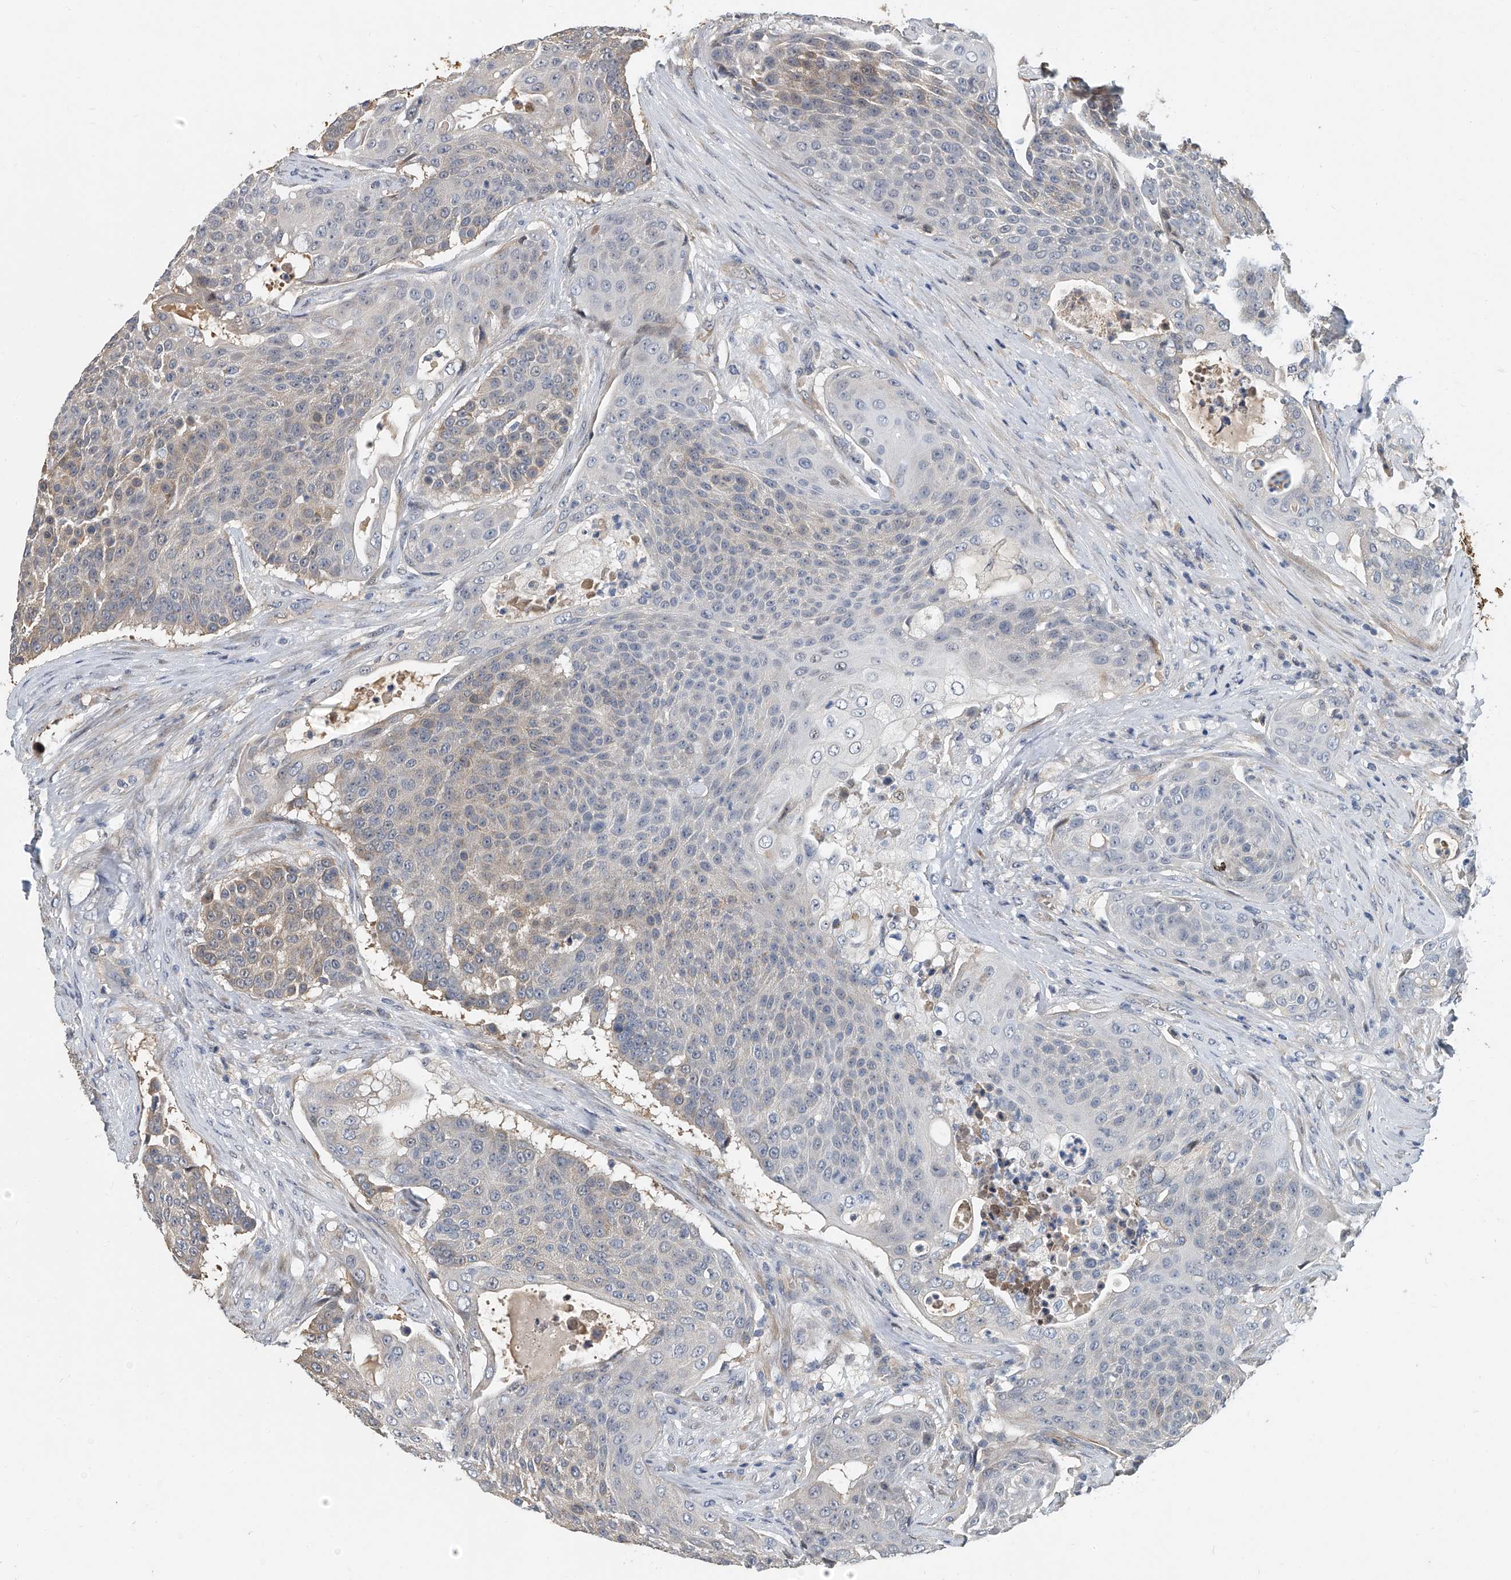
{"staining": {"intensity": "weak", "quantity": "<25%", "location": "cytoplasmic/membranous"}, "tissue": "urothelial cancer", "cell_type": "Tumor cells", "image_type": "cancer", "snomed": [{"axis": "morphology", "description": "Urothelial carcinoma, High grade"}, {"axis": "topography", "description": "Urinary bladder"}], "caption": "A photomicrograph of human urothelial cancer is negative for staining in tumor cells.", "gene": "CD200", "patient": {"sex": "female", "age": 63}}